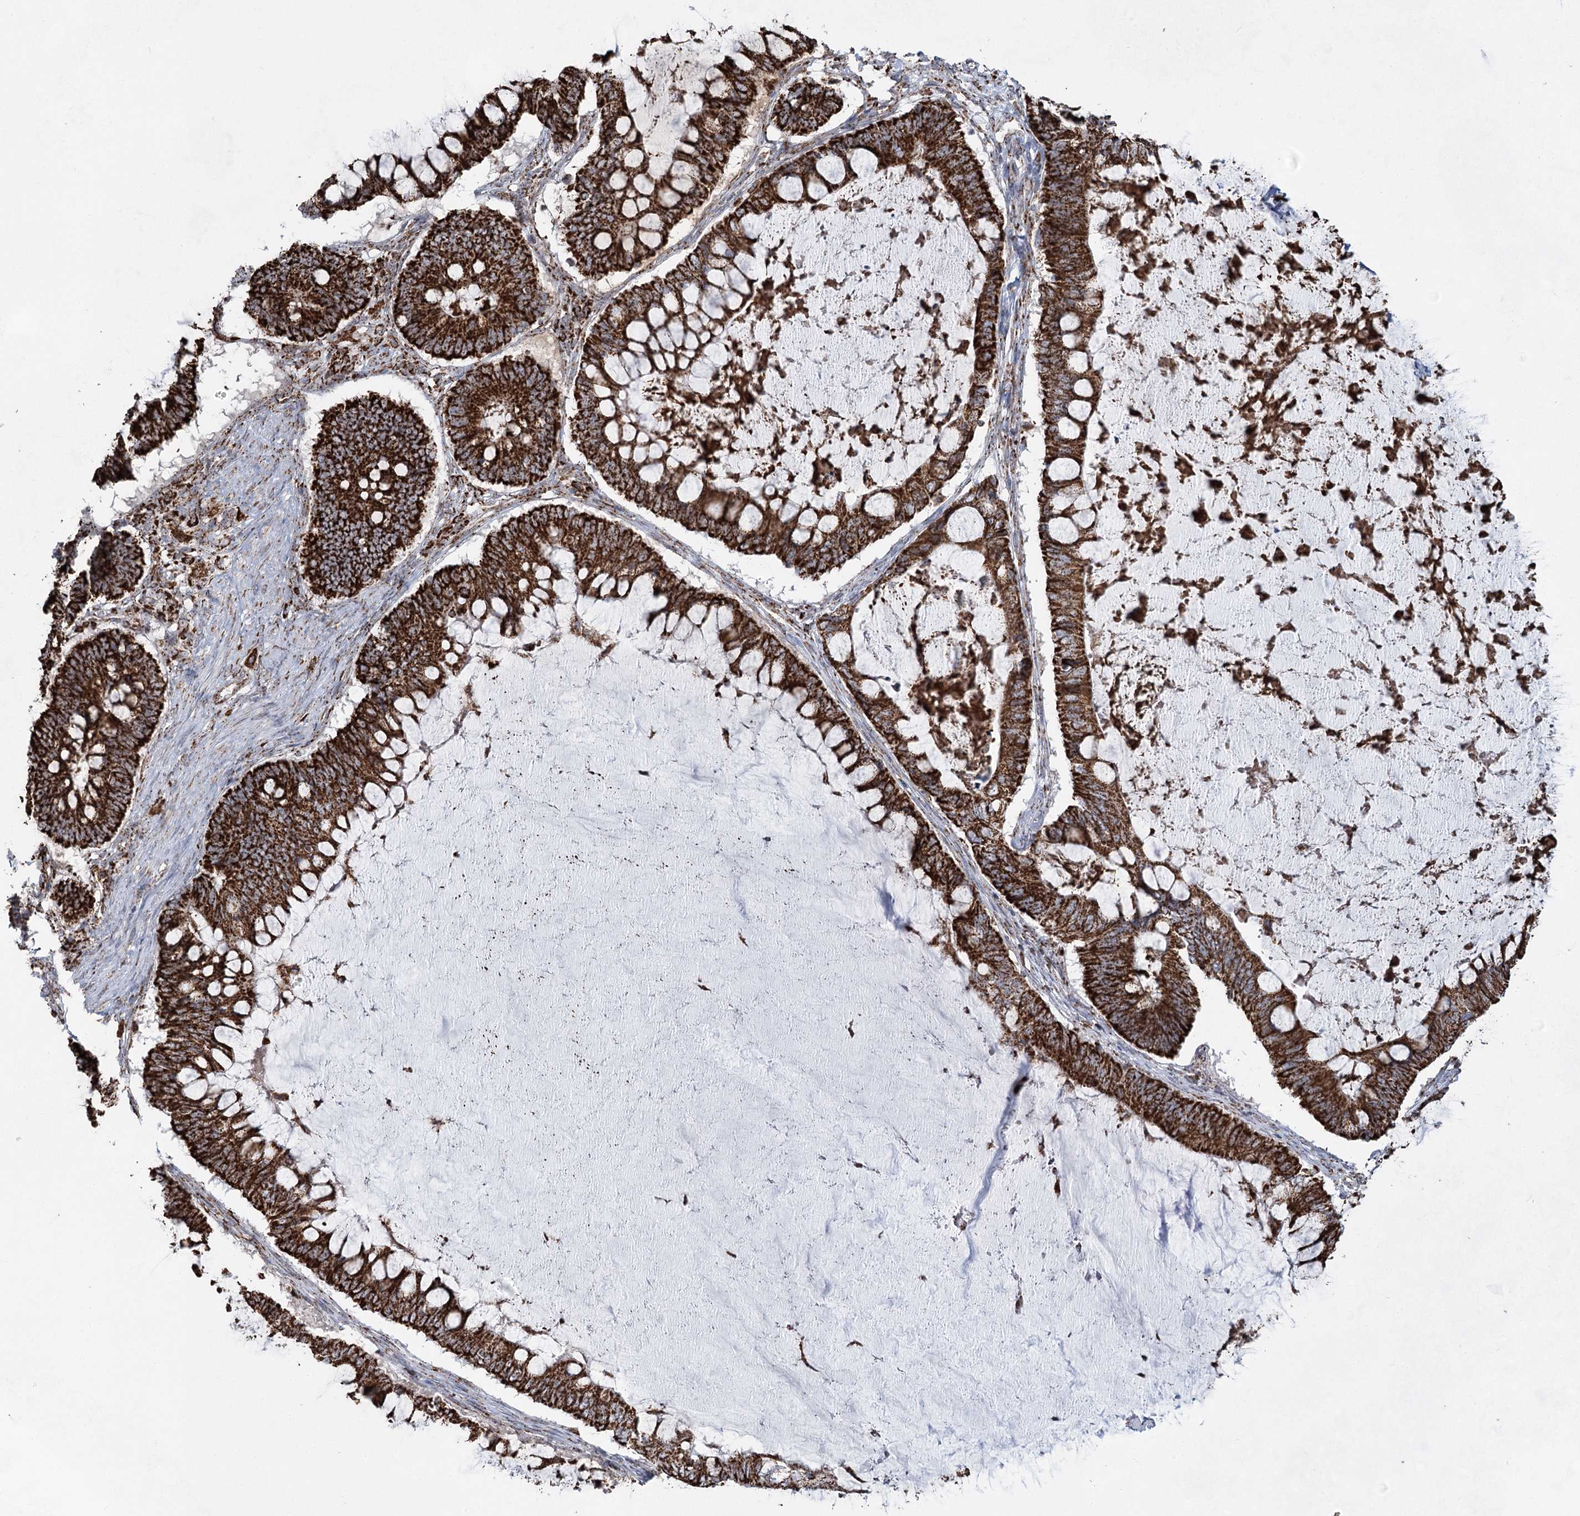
{"staining": {"intensity": "strong", "quantity": ">75%", "location": "cytoplasmic/membranous"}, "tissue": "ovarian cancer", "cell_type": "Tumor cells", "image_type": "cancer", "snomed": [{"axis": "morphology", "description": "Cystadenocarcinoma, mucinous, NOS"}, {"axis": "topography", "description": "Ovary"}], "caption": "The image demonstrates a brown stain indicating the presence of a protein in the cytoplasmic/membranous of tumor cells in ovarian cancer (mucinous cystadenocarcinoma). The staining is performed using DAB brown chromogen to label protein expression. The nuclei are counter-stained blue using hematoxylin.", "gene": "CWF19L1", "patient": {"sex": "female", "age": 61}}